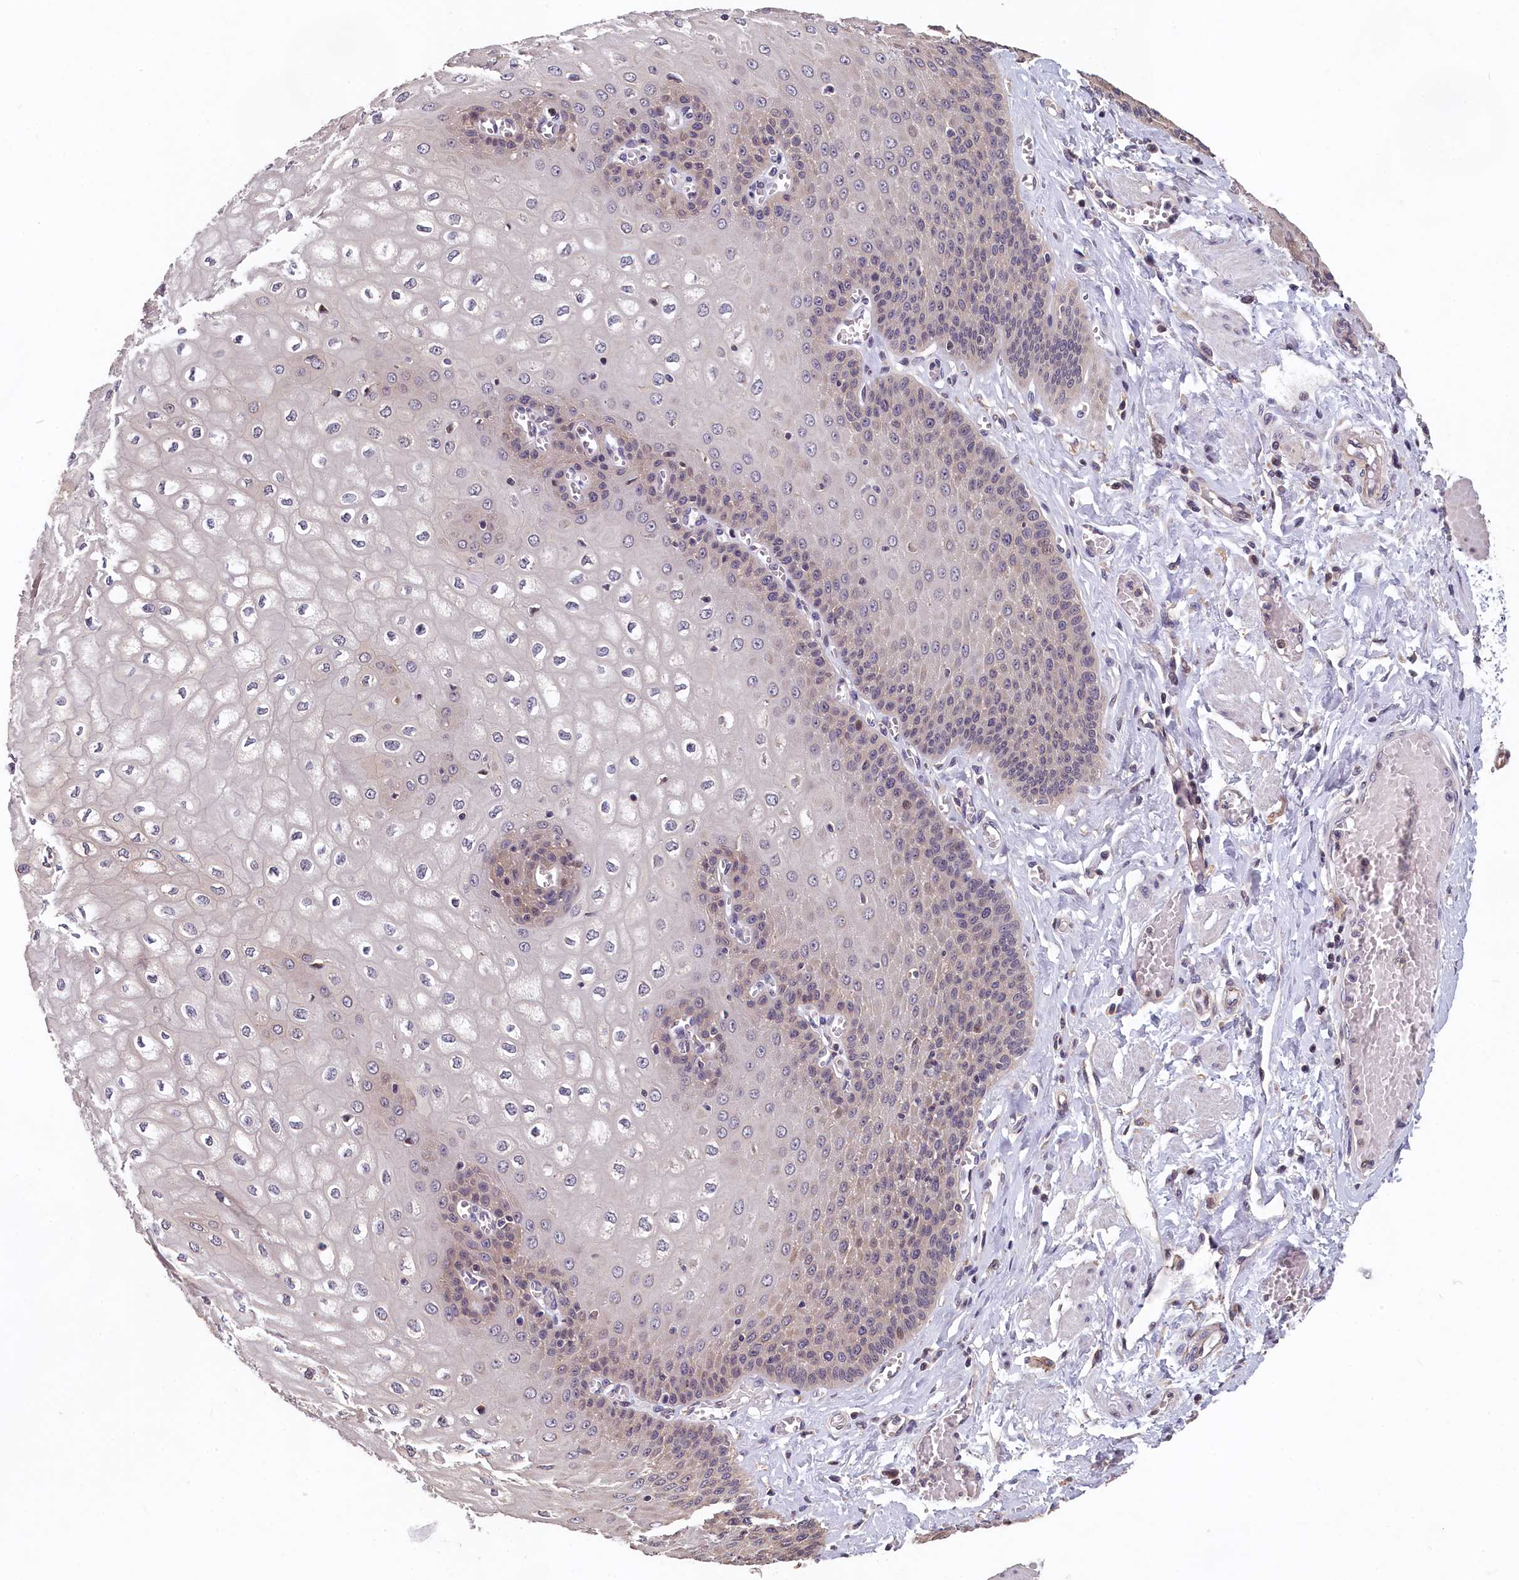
{"staining": {"intensity": "moderate", "quantity": "<25%", "location": "cytoplasmic/membranous,nuclear"}, "tissue": "esophagus", "cell_type": "Squamous epithelial cells", "image_type": "normal", "snomed": [{"axis": "morphology", "description": "Normal tissue, NOS"}, {"axis": "topography", "description": "Esophagus"}], "caption": "This photomicrograph reveals immunohistochemistry staining of unremarkable human esophagus, with low moderate cytoplasmic/membranous,nuclear staining in about <25% of squamous epithelial cells.", "gene": "TMEM116", "patient": {"sex": "male", "age": 60}}